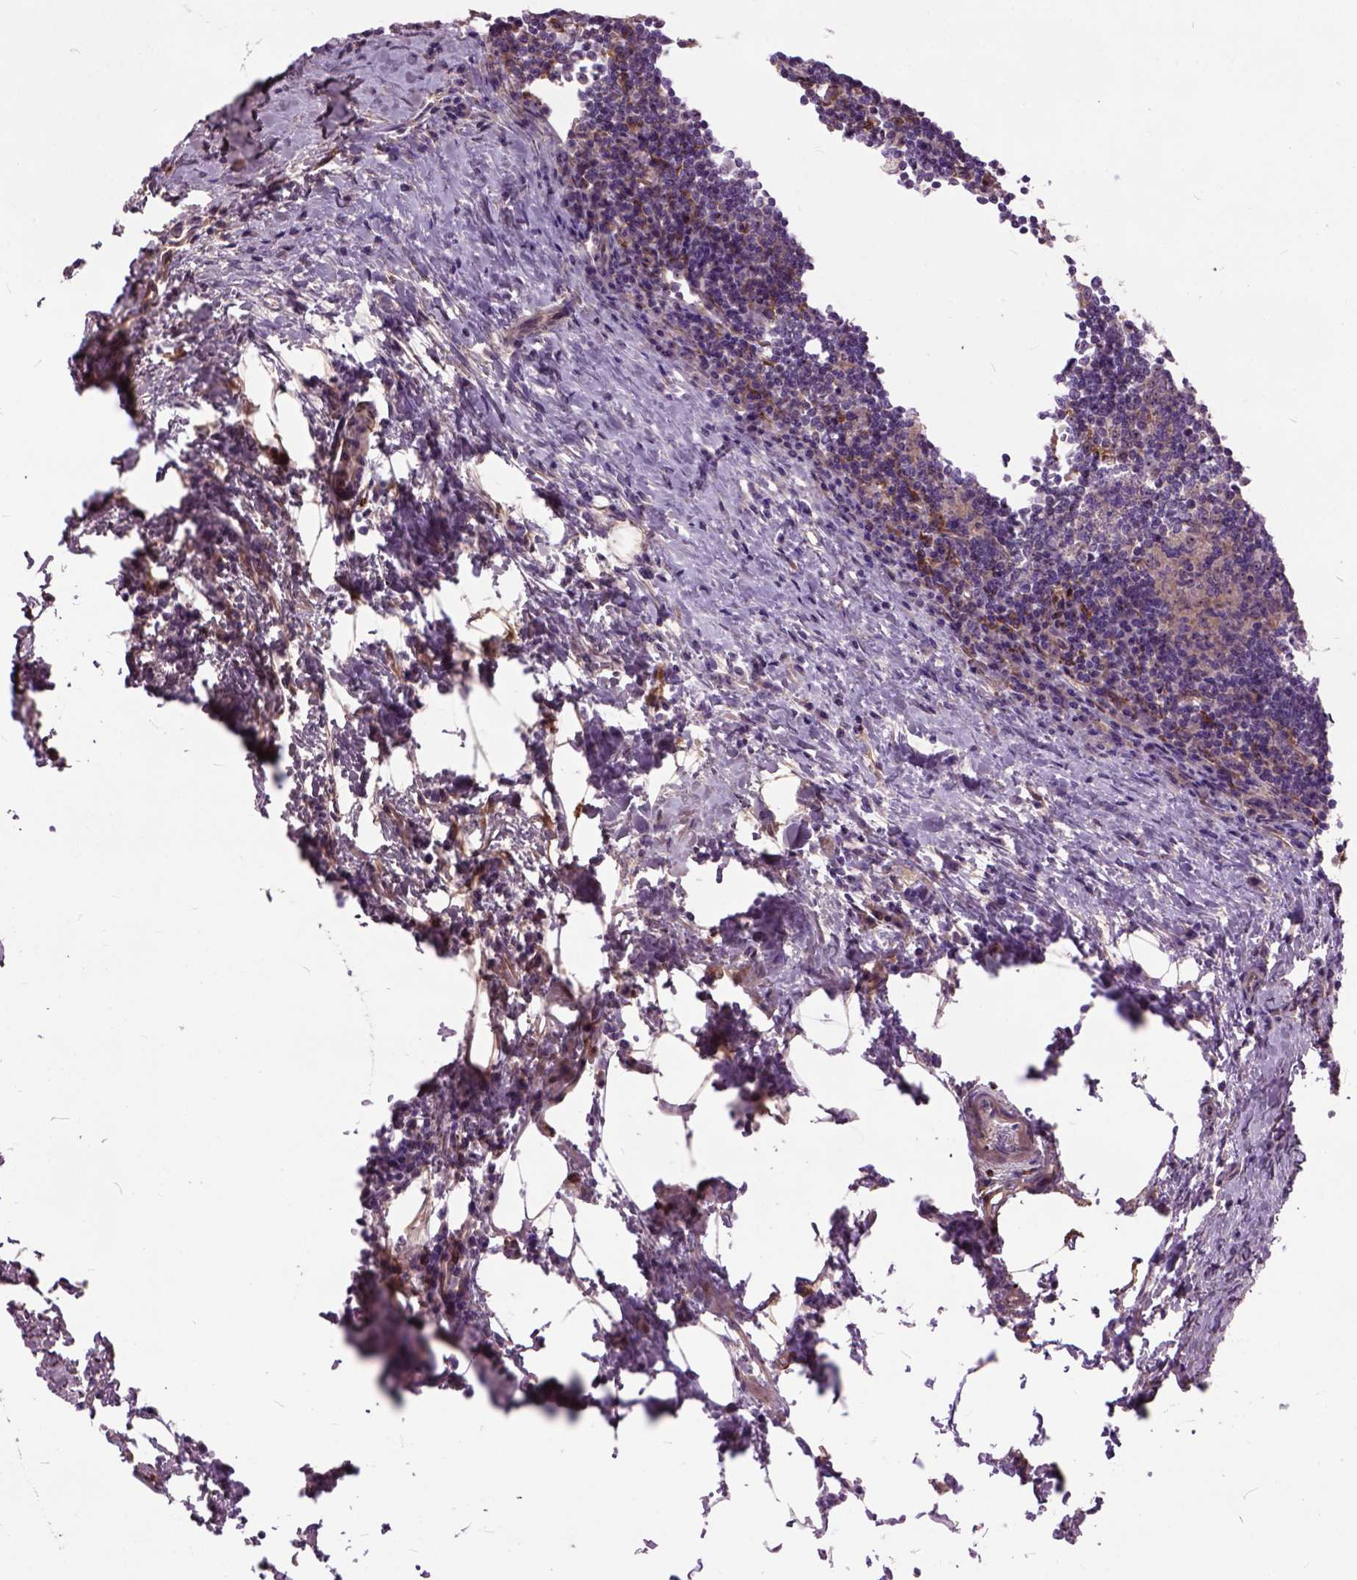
{"staining": {"intensity": "negative", "quantity": "none", "location": "none"}, "tissue": "lymph node", "cell_type": "Germinal center cells", "image_type": "normal", "snomed": [{"axis": "morphology", "description": "Normal tissue, NOS"}, {"axis": "topography", "description": "Lymph node"}], "caption": "Germinal center cells are negative for protein expression in unremarkable human lymph node. (Stains: DAB IHC with hematoxylin counter stain, Microscopy: brightfield microscopy at high magnification).", "gene": "MAPT", "patient": {"sex": "male", "age": 67}}